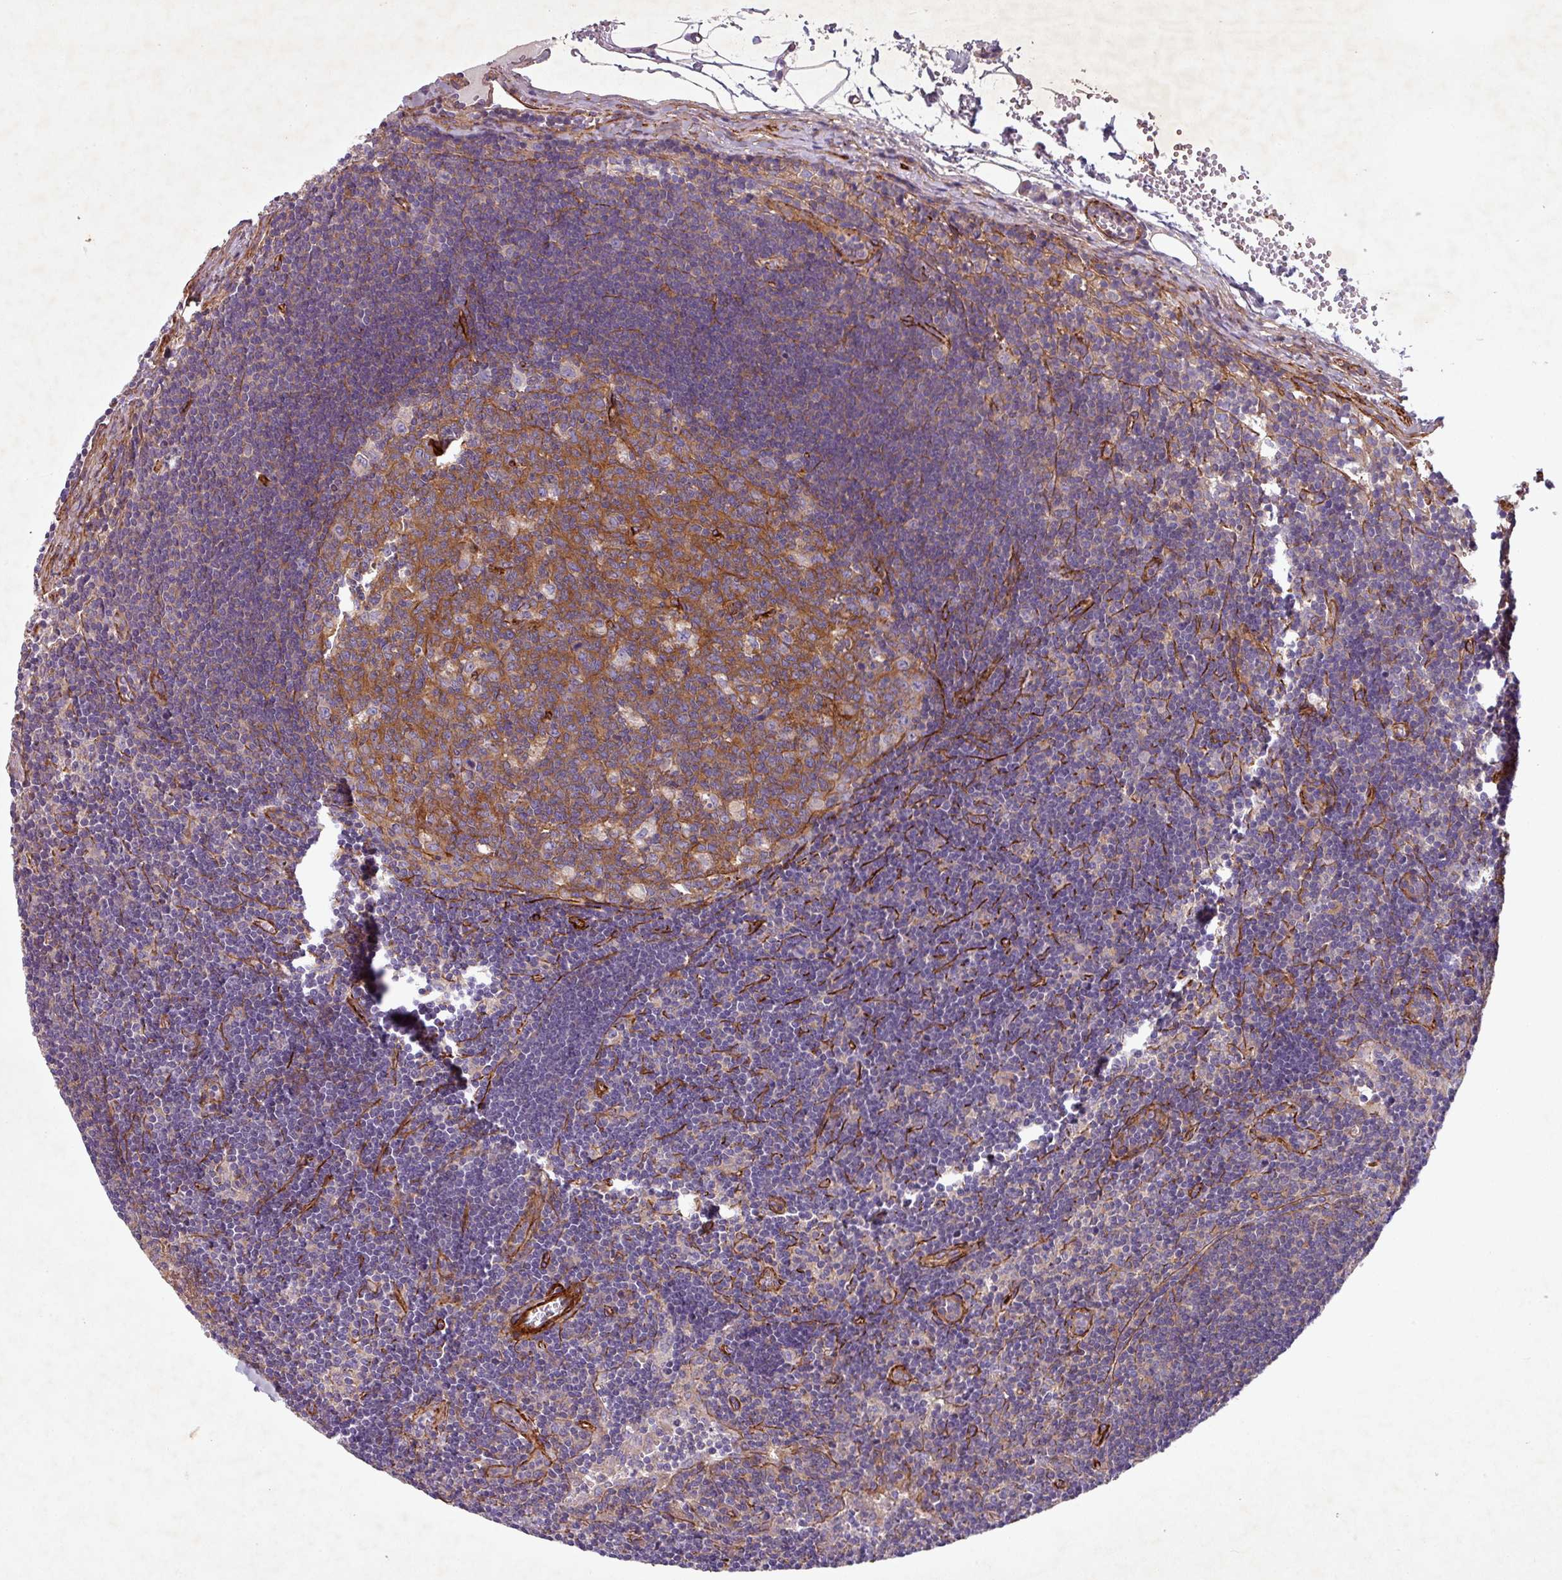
{"staining": {"intensity": "moderate", "quantity": ">75%", "location": "cytoplasmic/membranous"}, "tissue": "lymph node", "cell_type": "Germinal center cells", "image_type": "normal", "snomed": [{"axis": "morphology", "description": "Normal tissue, NOS"}, {"axis": "topography", "description": "Lymph node"}], "caption": "A micrograph of human lymph node stained for a protein shows moderate cytoplasmic/membranous brown staining in germinal center cells. The protein of interest is shown in brown color, while the nuclei are stained blue.", "gene": "ATP2C2", "patient": {"sex": "female", "age": 29}}